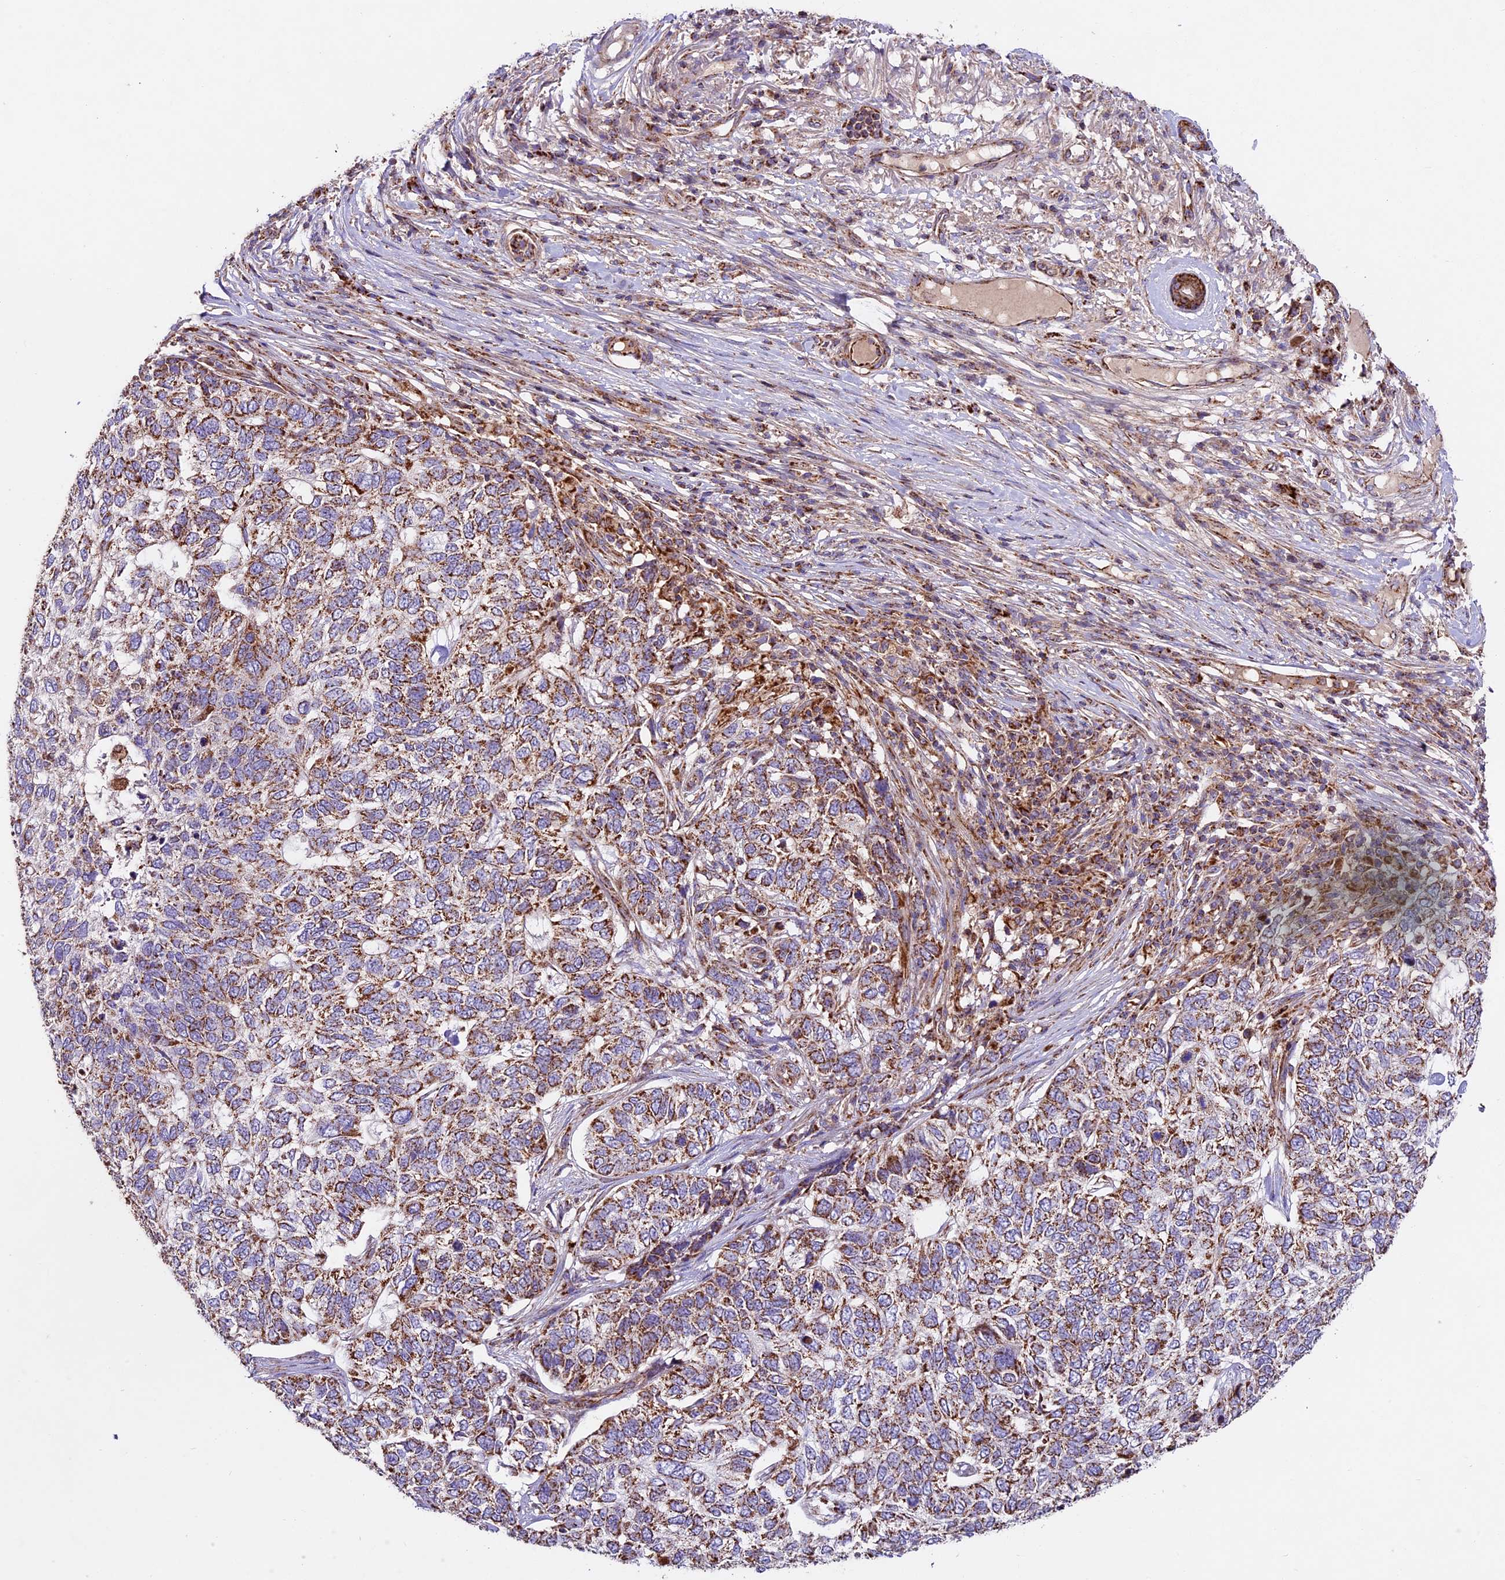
{"staining": {"intensity": "moderate", "quantity": ">75%", "location": "cytoplasmic/membranous"}, "tissue": "skin cancer", "cell_type": "Tumor cells", "image_type": "cancer", "snomed": [{"axis": "morphology", "description": "Basal cell carcinoma"}, {"axis": "topography", "description": "Skin"}], "caption": "This photomicrograph reveals skin cancer (basal cell carcinoma) stained with immunohistochemistry (IHC) to label a protein in brown. The cytoplasmic/membranous of tumor cells show moderate positivity for the protein. Nuclei are counter-stained blue.", "gene": "NDUFA8", "patient": {"sex": "female", "age": 65}}